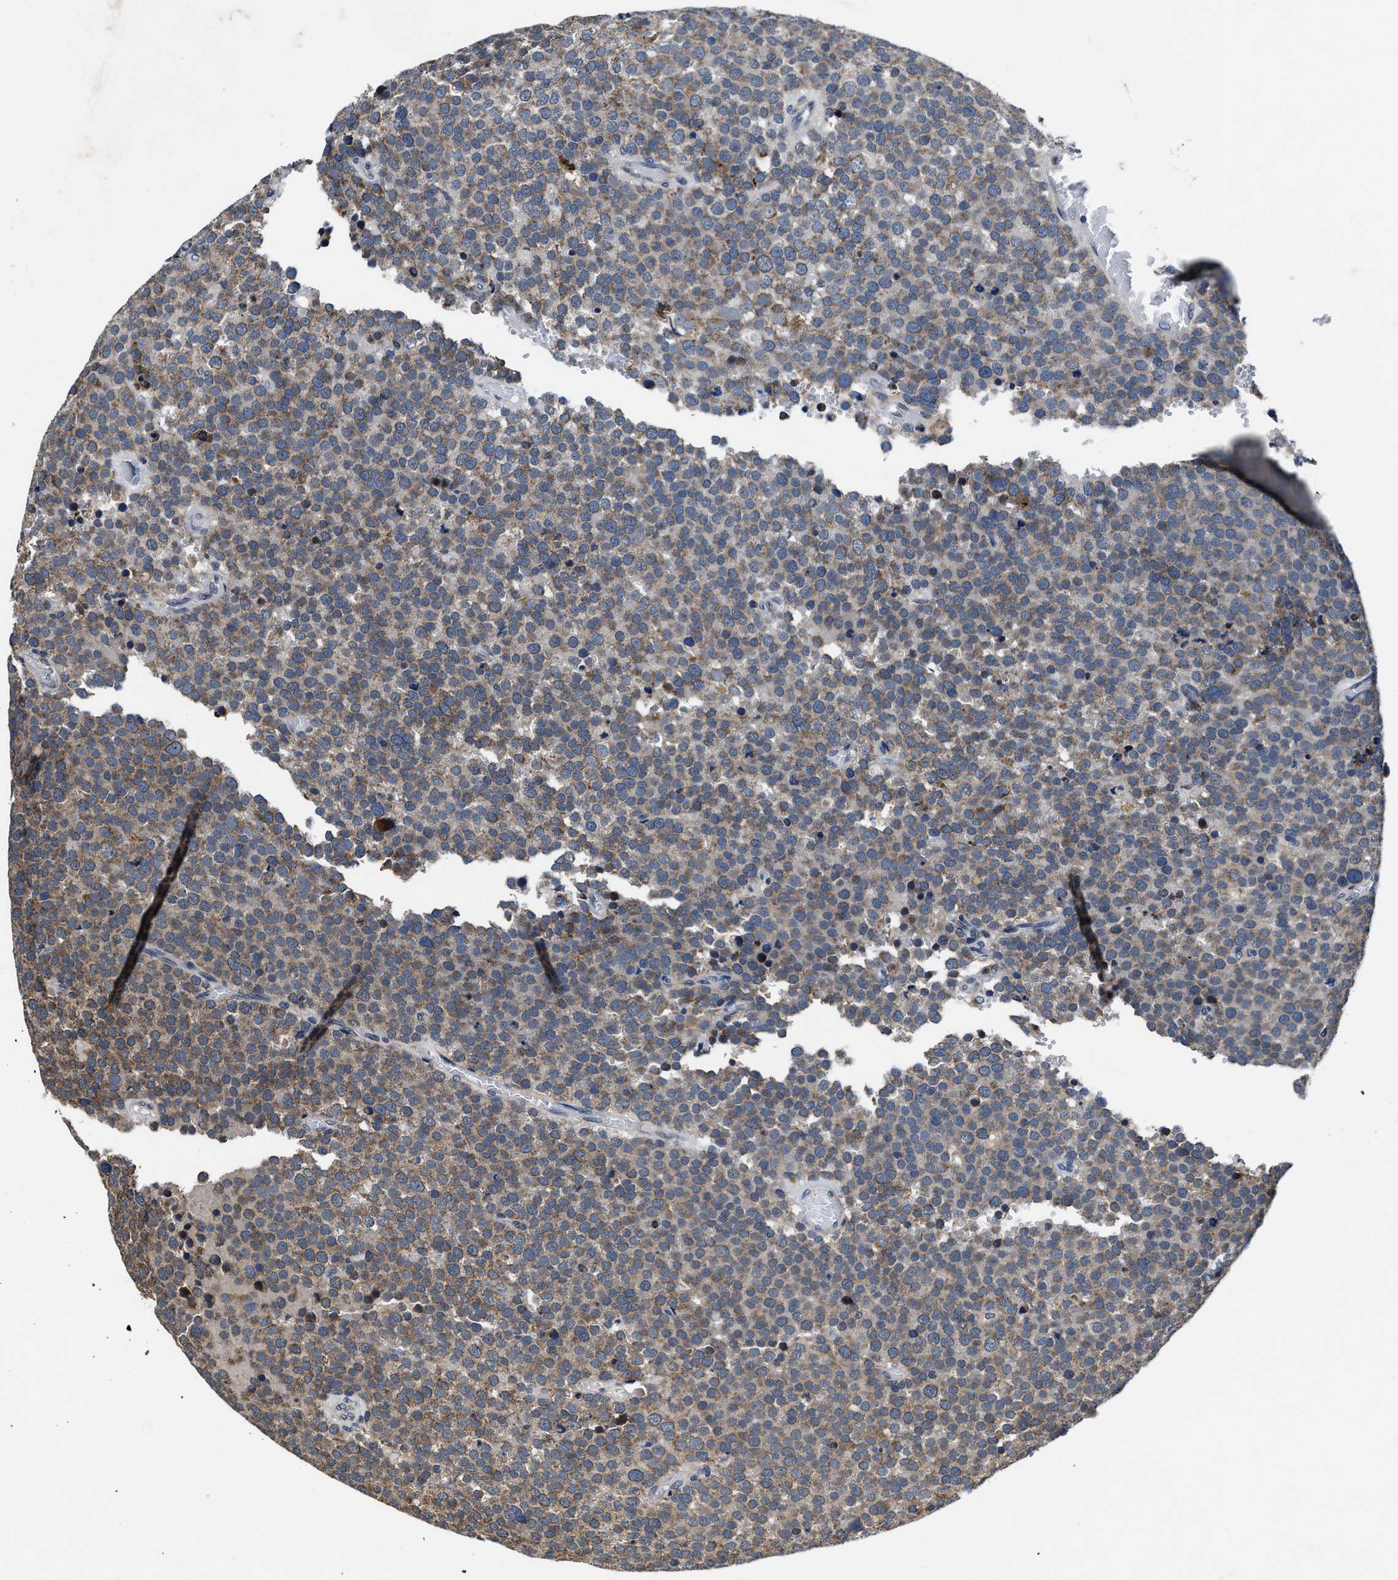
{"staining": {"intensity": "moderate", "quantity": ">75%", "location": "cytoplasmic/membranous"}, "tissue": "testis cancer", "cell_type": "Tumor cells", "image_type": "cancer", "snomed": [{"axis": "morphology", "description": "Normal tissue, NOS"}, {"axis": "morphology", "description": "Seminoma, NOS"}, {"axis": "topography", "description": "Testis"}], "caption": "Immunohistochemistry photomicrograph of human testis cancer (seminoma) stained for a protein (brown), which exhibits medium levels of moderate cytoplasmic/membranous positivity in approximately >75% of tumor cells.", "gene": "TMEM53", "patient": {"sex": "male", "age": 71}}